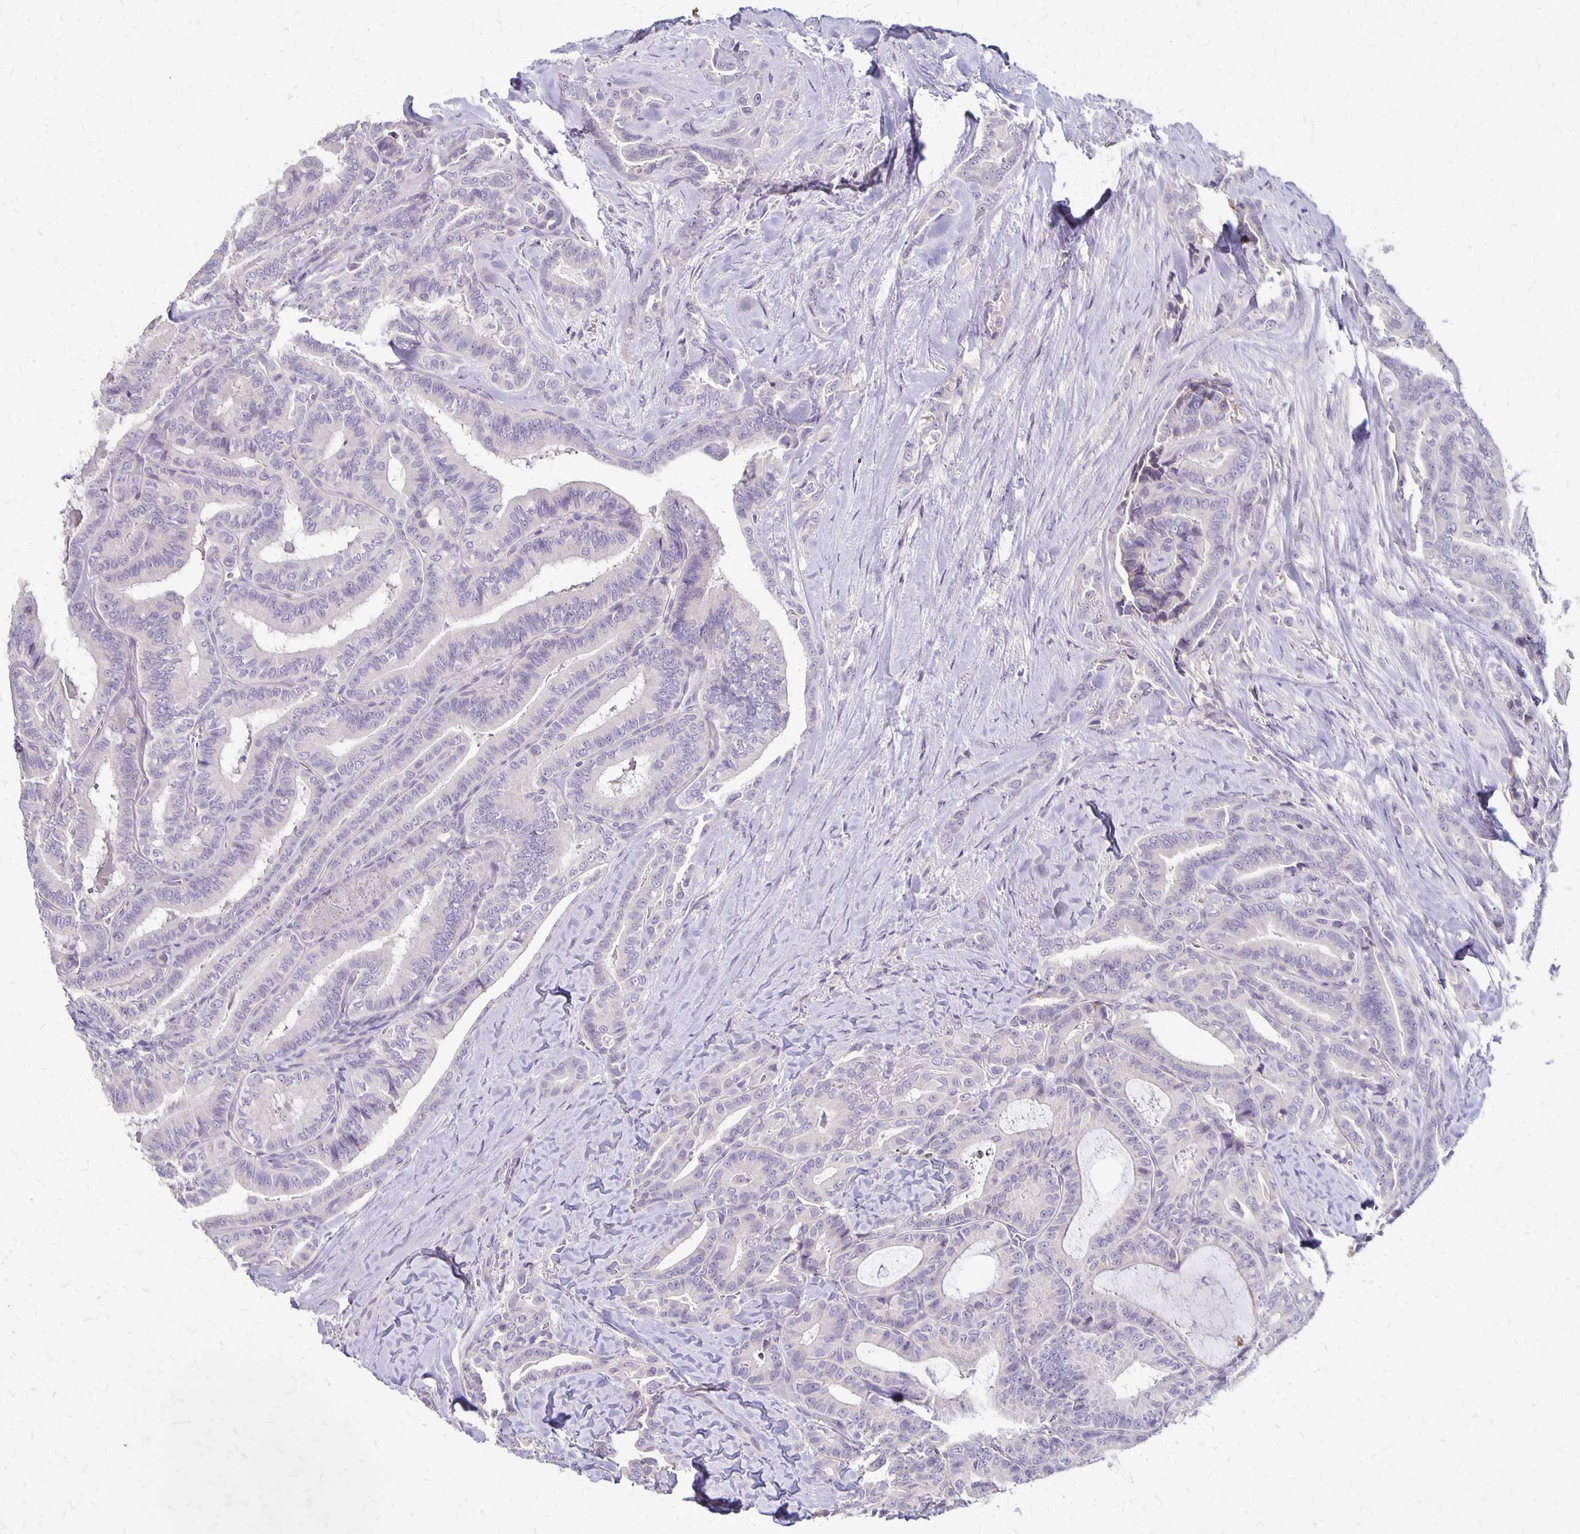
{"staining": {"intensity": "negative", "quantity": "none", "location": "none"}, "tissue": "thyroid cancer", "cell_type": "Tumor cells", "image_type": "cancer", "snomed": [{"axis": "morphology", "description": "Papillary adenocarcinoma, NOS"}, {"axis": "topography", "description": "Thyroid gland"}], "caption": "A histopathology image of thyroid papillary adenocarcinoma stained for a protein displays no brown staining in tumor cells.", "gene": "SEPTIN5", "patient": {"sex": "male", "age": 61}}